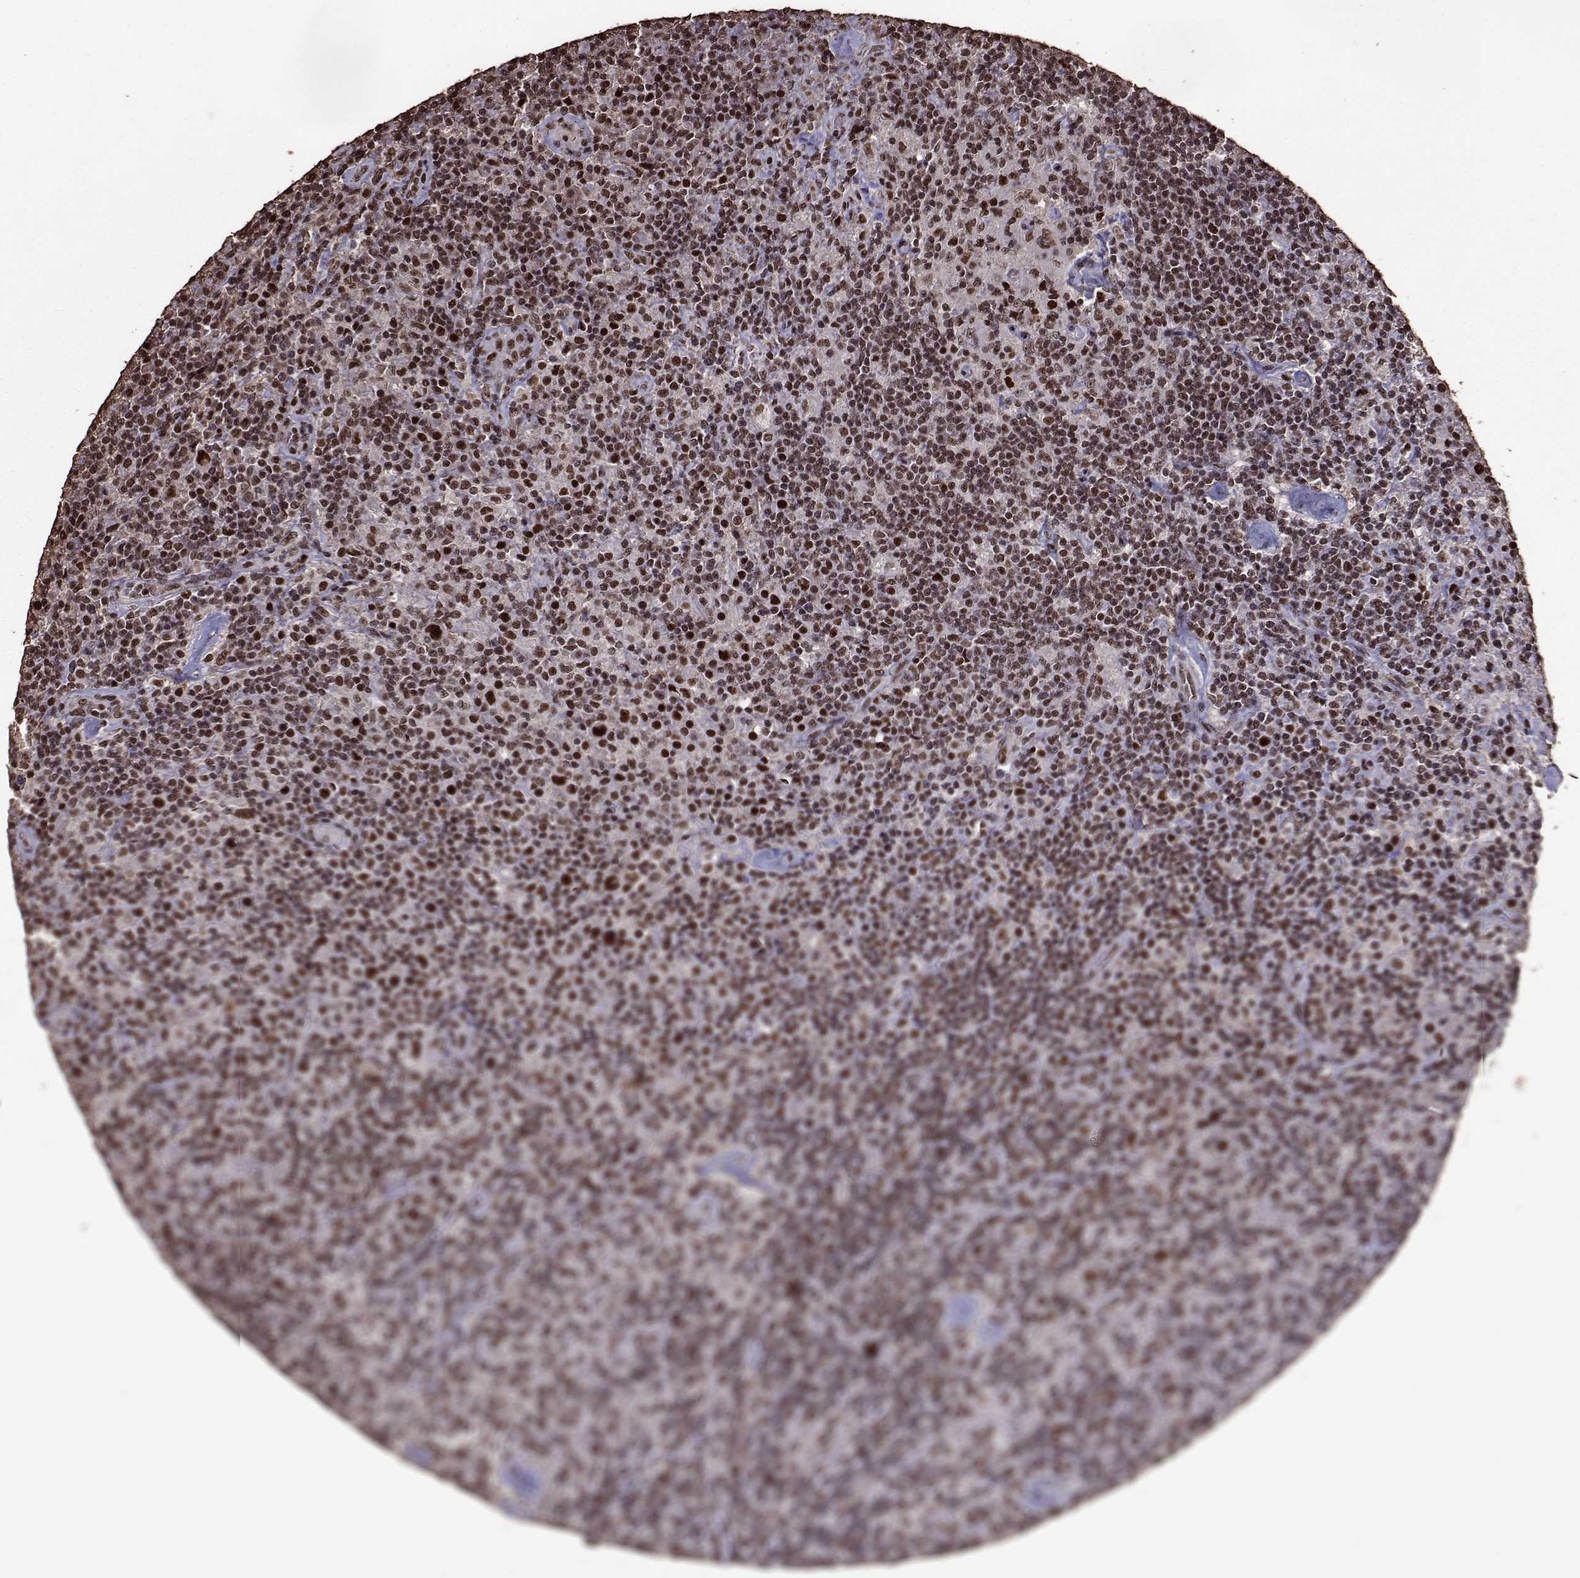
{"staining": {"intensity": "strong", "quantity": ">75%", "location": "nuclear"}, "tissue": "lymphoma", "cell_type": "Tumor cells", "image_type": "cancer", "snomed": [{"axis": "morphology", "description": "Hodgkin's disease, NOS"}, {"axis": "topography", "description": "Lymph node"}], "caption": "A high amount of strong nuclear positivity is appreciated in about >75% of tumor cells in lymphoma tissue.", "gene": "TOE1", "patient": {"sex": "male", "age": 70}}